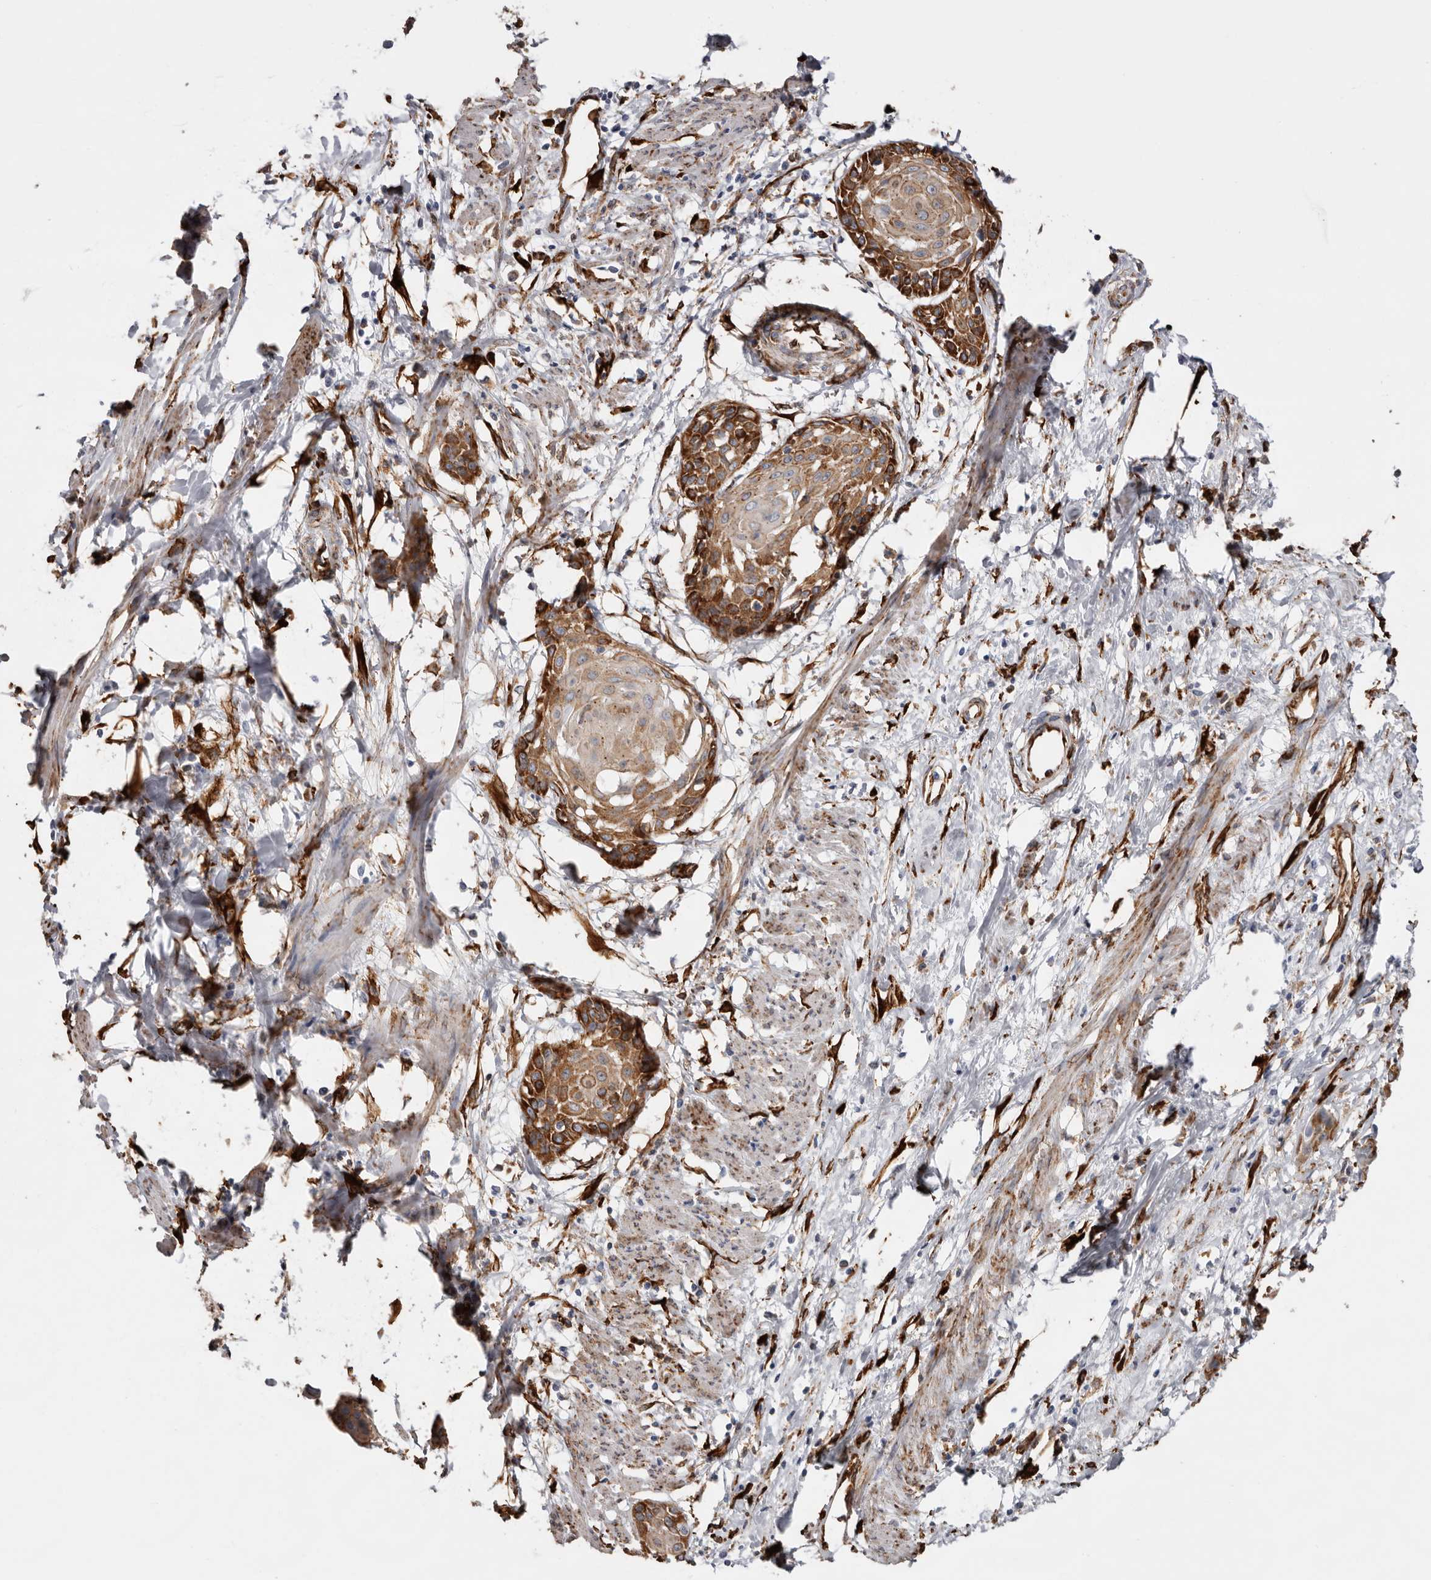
{"staining": {"intensity": "strong", "quantity": ">75%", "location": "cytoplasmic/membranous"}, "tissue": "cervical cancer", "cell_type": "Tumor cells", "image_type": "cancer", "snomed": [{"axis": "morphology", "description": "Squamous cell carcinoma, NOS"}, {"axis": "topography", "description": "Cervix"}], "caption": "Cervical cancer (squamous cell carcinoma) stained for a protein (brown) displays strong cytoplasmic/membranous positive positivity in approximately >75% of tumor cells.", "gene": "SEMA3E", "patient": {"sex": "female", "age": 57}}